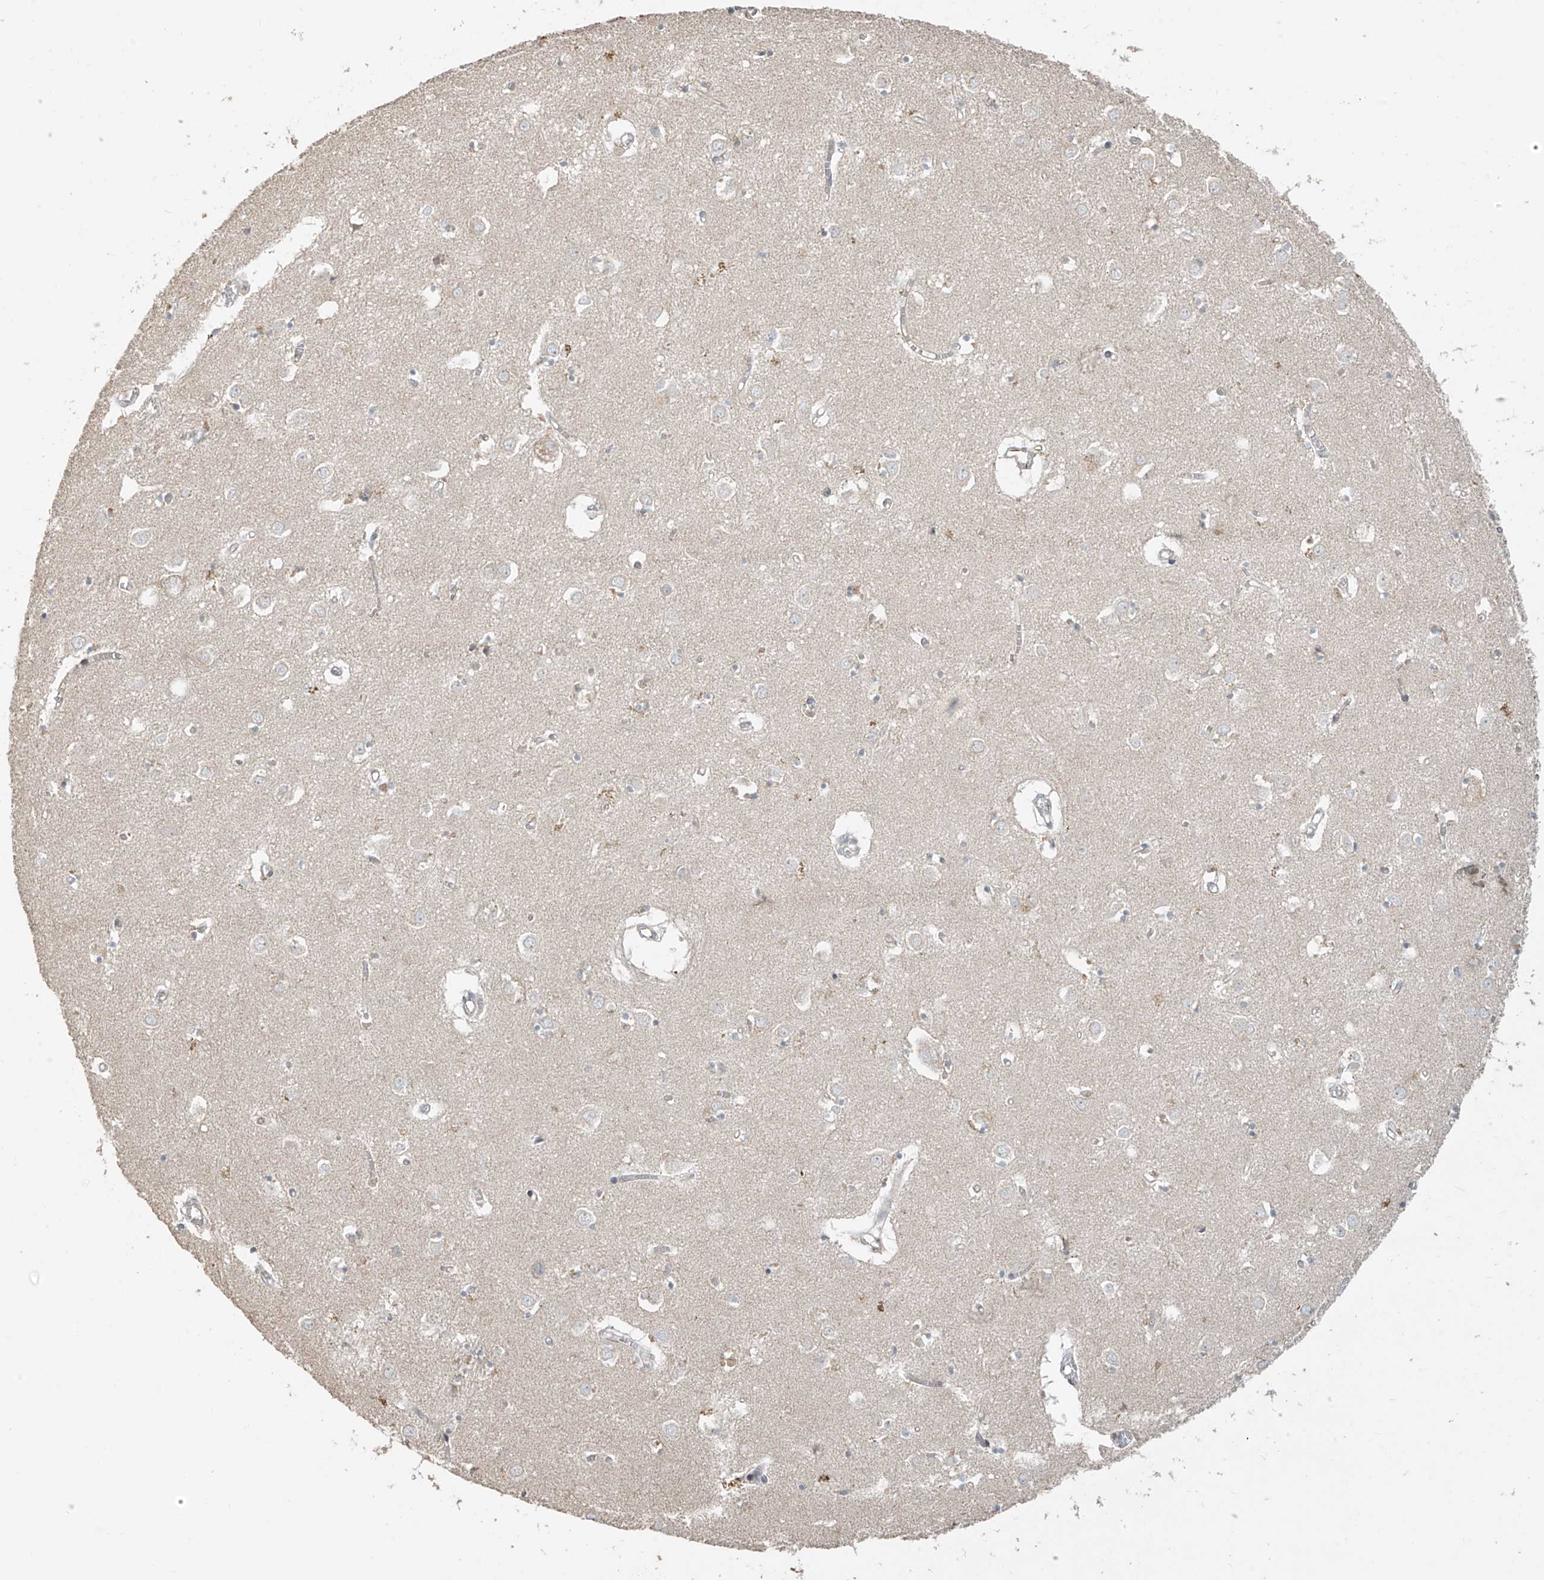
{"staining": {"intensity": "weak", "quantity": "25%-75%", "location": "cytoplasmic/membranous"}, "tissue": "caudate", "cell_type": "Glial cells", "image_type": "normal", "snomed": [{"axis": "morphology", "description": "Normal tissue, NOS"}, {"axis": "topography", "description": "Lateral ventricle wall"}], "caption": "Brown immunohistochemical staining in benign caudate exhibits weak cytoplasmic/membranous expression in approximately 25%-75% of glial cells.", "gene": "ABTB1", "patient": {"sex": "male", "age": 70}}